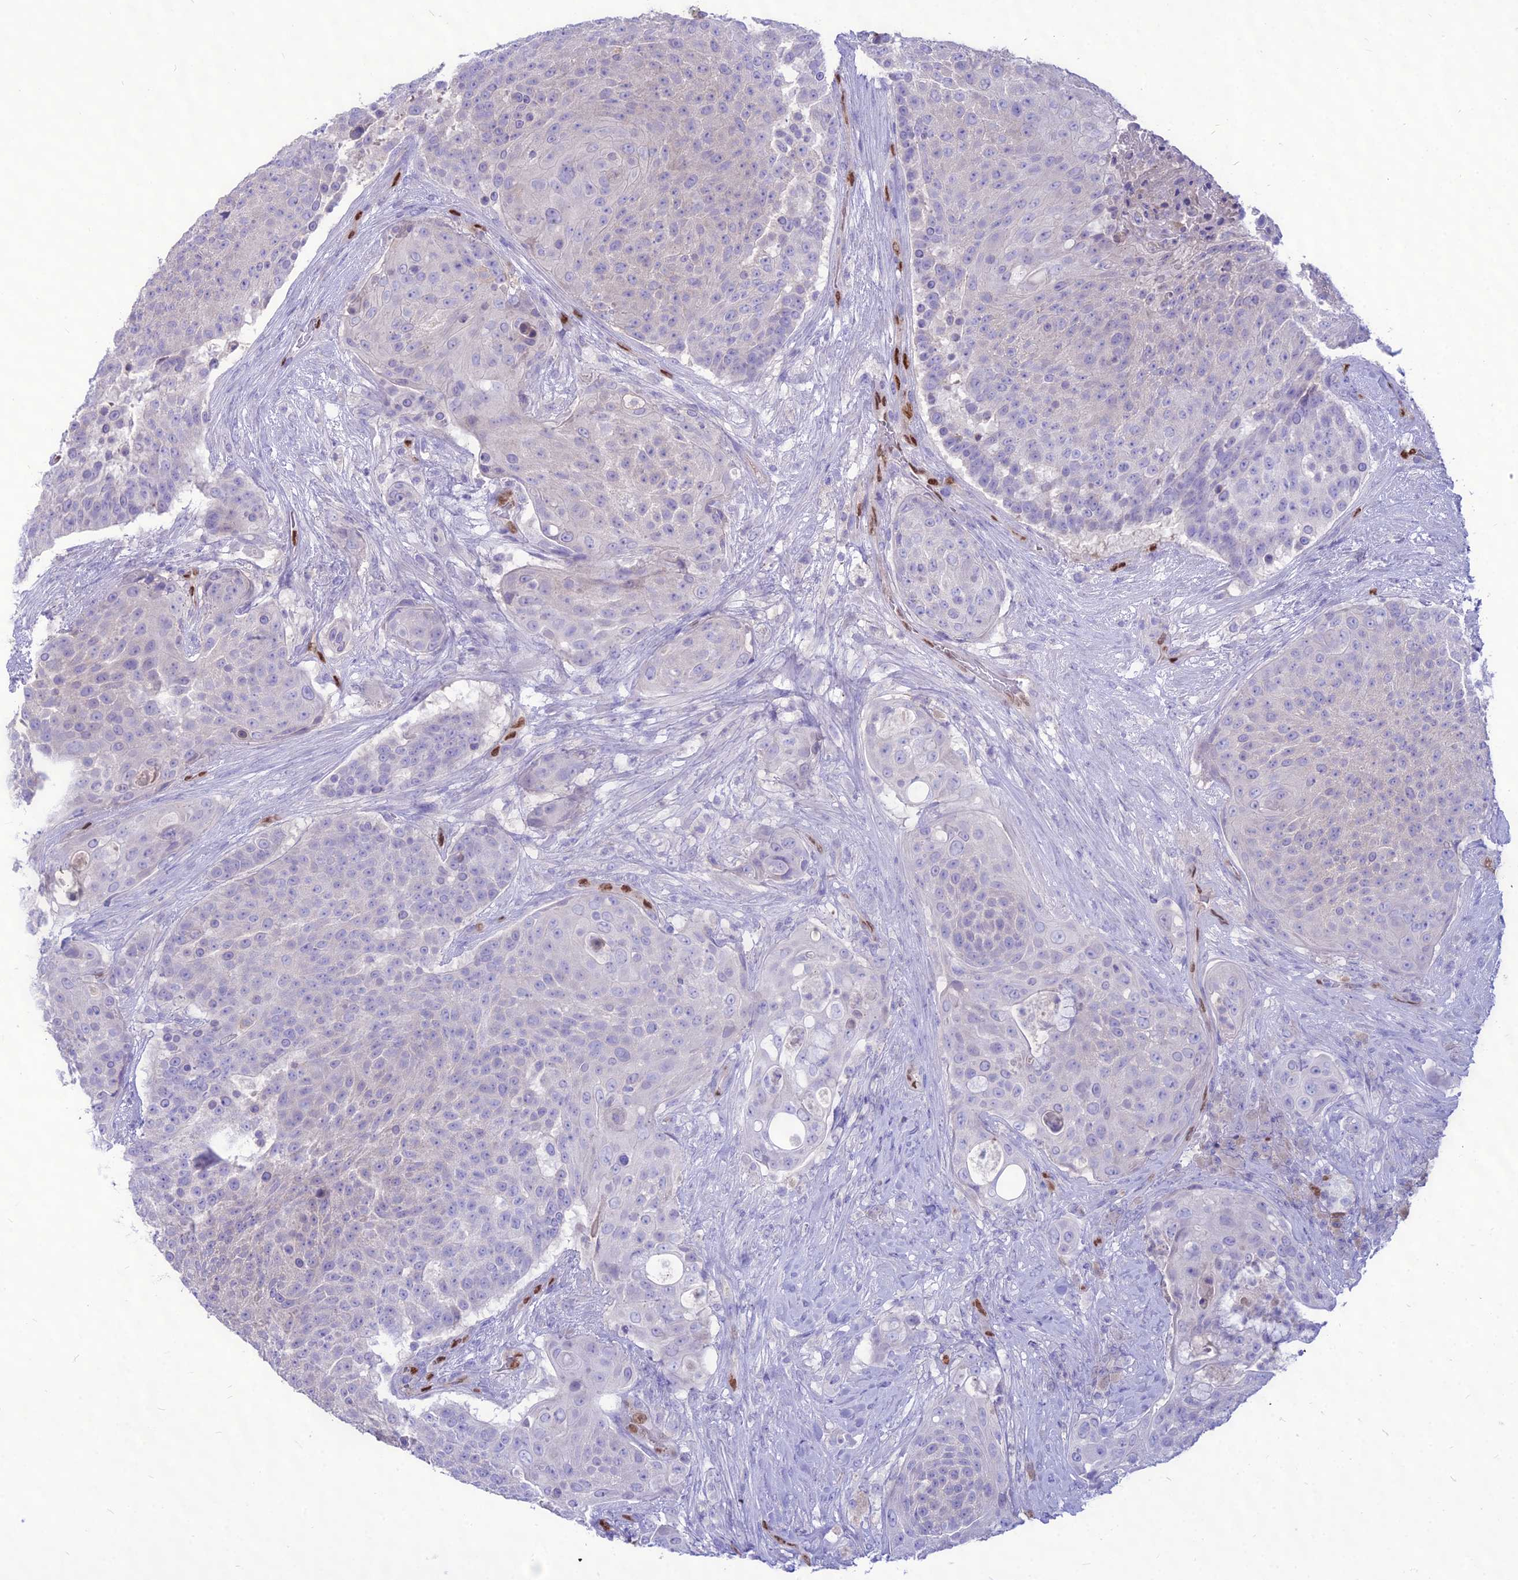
{"staining": {"intensity": "negative", "quantity": "none", "location": "none"}, "tissue": "urothelial cancer", "cell_type": "Tumor cells", "image_type": "cancer", "snomed": [{"axis": "morphology", "description": "Urothelial carcinoma, High grade"}, {"axis": "topography", "description": "Urinary bladder"}], "caption": "Immunohistochemistry (IHC) photomicrograph of neoplastic tissue: urothelial carcinoma (high-grade) stained with DAB shows no significant protein positivity in tumor cells. The staining was performed using DAB to visualize the protein expression in brown, while the nuclei were stained in blue with hematoxylin (Magnification: 20x).", "gene": "NOVA2", "patient": {"sex": "female", "age": 63}}